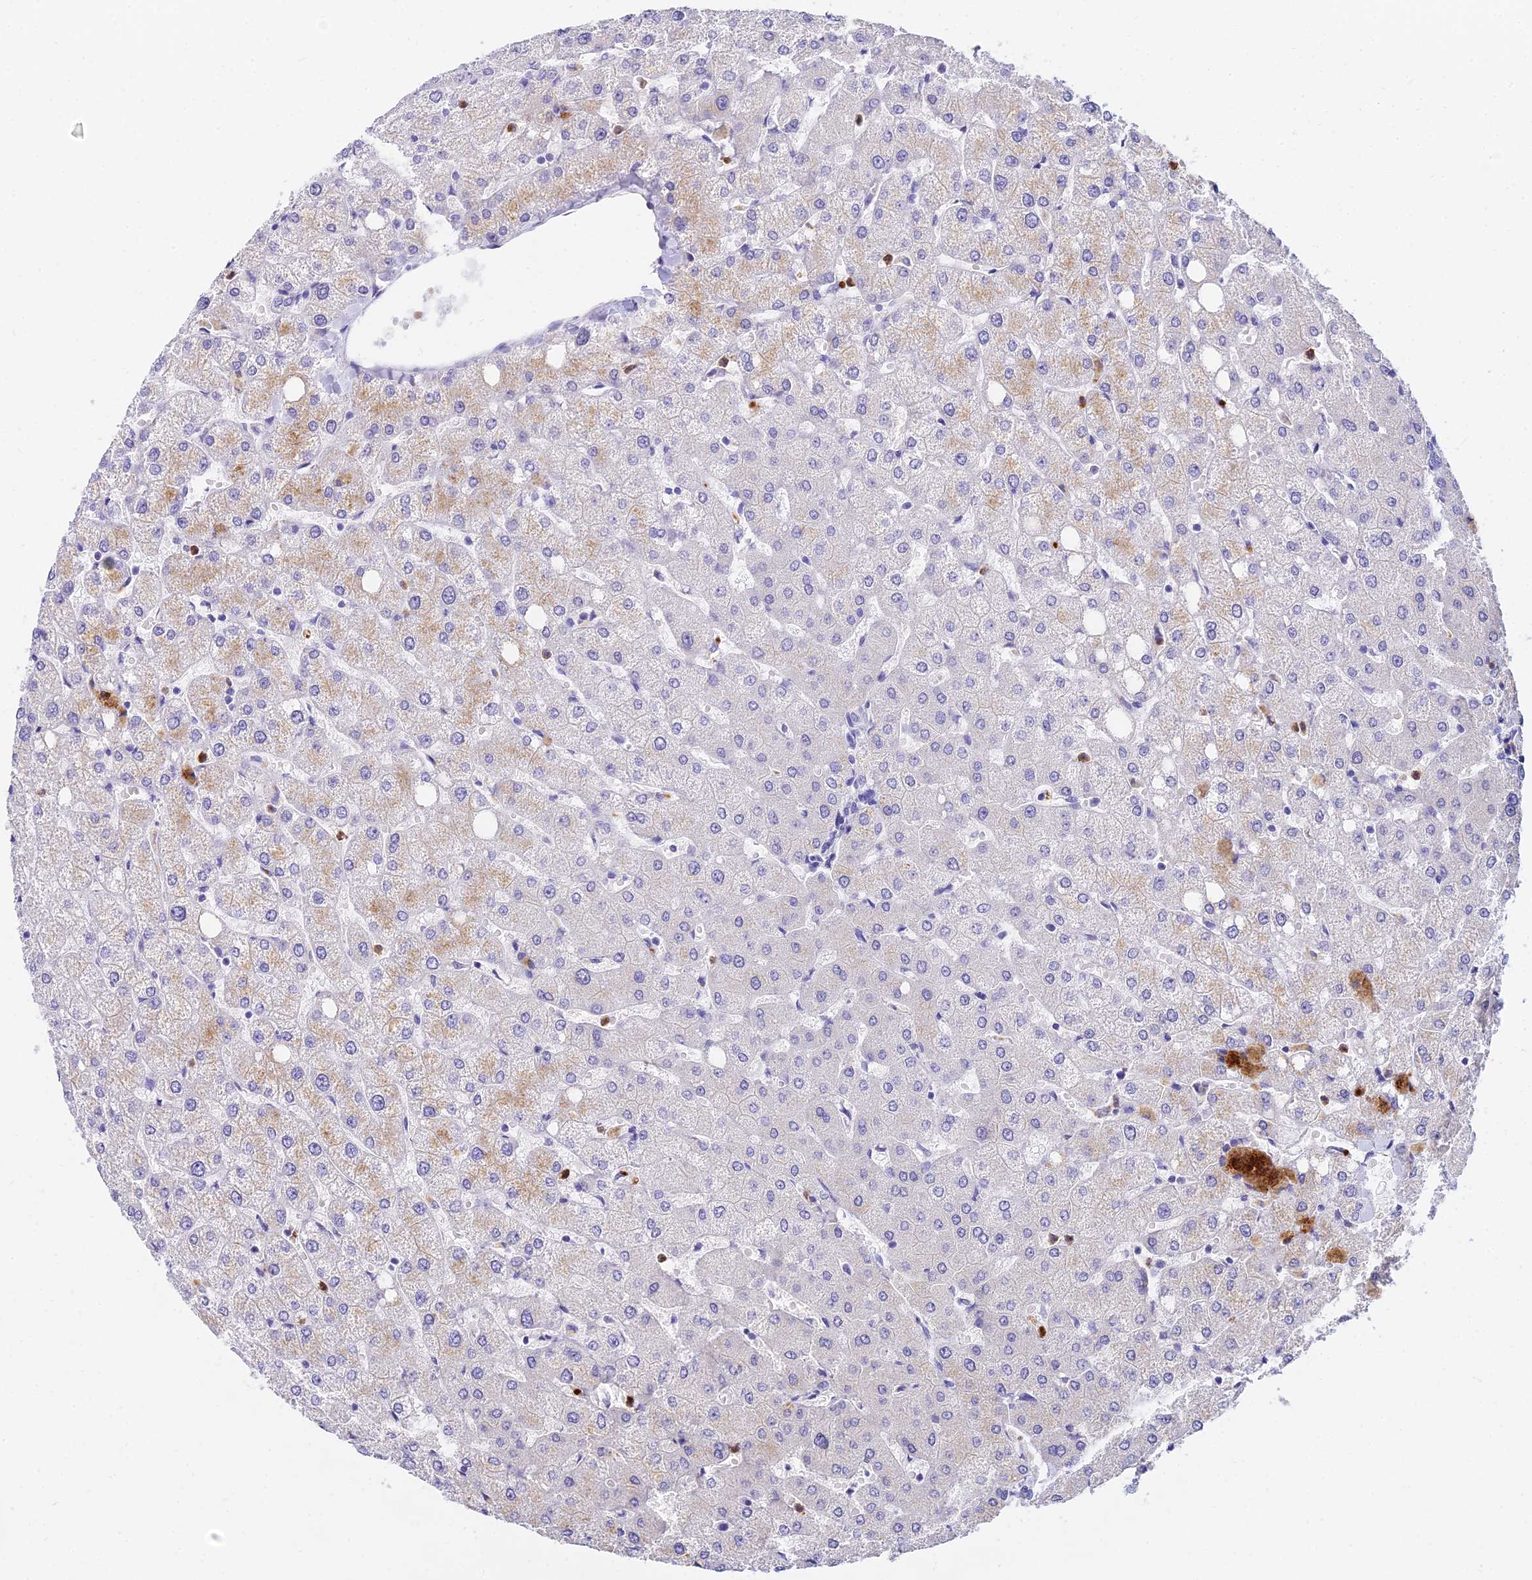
{"staining": {"intensity": "negative", "quantity": "none", "location": "none"}, "tissue": "liver", "cell_type": "Cholangiocytes", "image_type": "normal", "snomed": [{"axis": "morphology", "description": "Normal tissue, NOS"}, {"axis": "topography", "description": "Liver"}], "caption": "Histopathology image shows no protein staining in cholangiocytes of benign liver. Nuclei are stained in blue.", "gene": "VWC2L", "patient": {"sex": "female", "age": 54}}